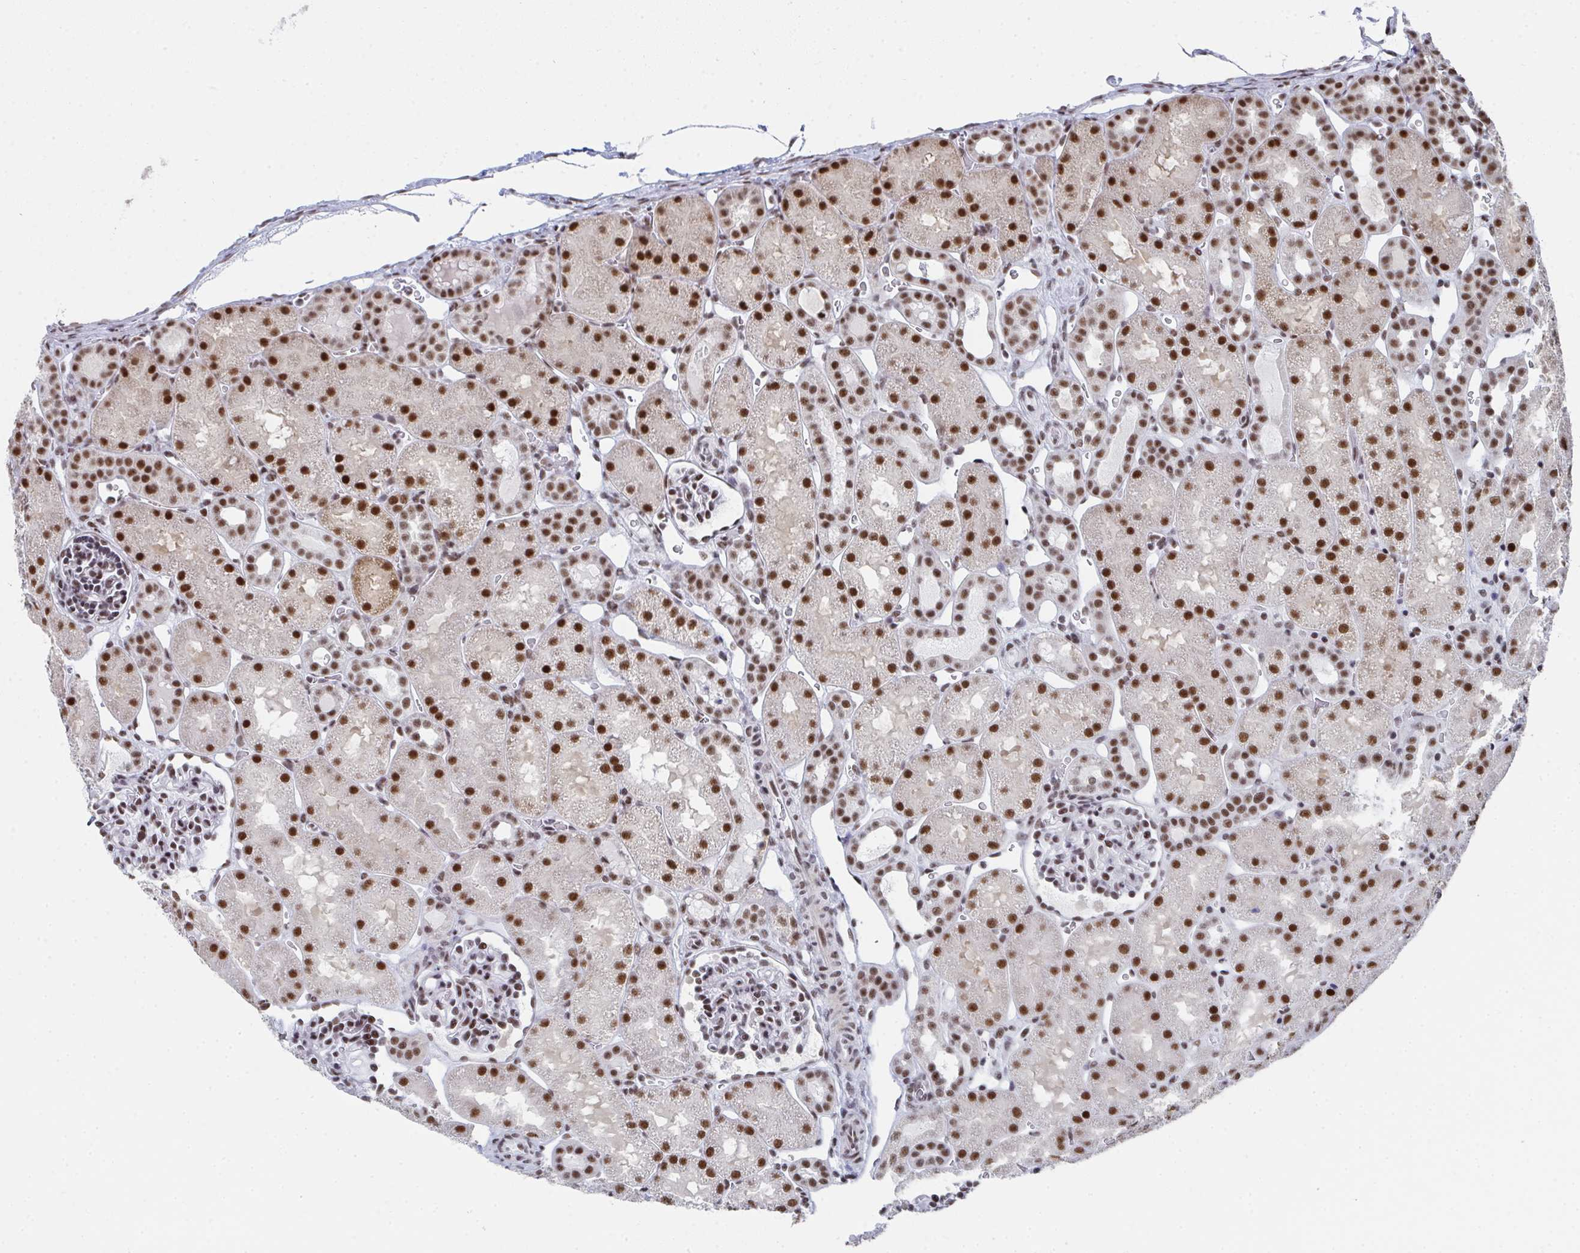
{"staining": {"intensity": "moderate", "quantity": "25%-75%", "location": "nuclear"}, "tissue": "kidney", "cell_type": "Cells in glomeruli", "image_type": "normal", "snomed": [{"axis": "morphology", "description": "Normal tissue, NOS"}, {"axis": "topography", "description": "Kidney"}], "caption": "Immunohistochemical staining of unremarkable kidney displays medium levels of moderate nuclear positivity in about 25%-75% of cells in glomeruli. (Stains: DAB in brown, nuclei in blue, Microscopy: brightfield microscopy at high magnification).", "gene": "SNRNP70", "patient": {"sex": "male", "age": 2}}